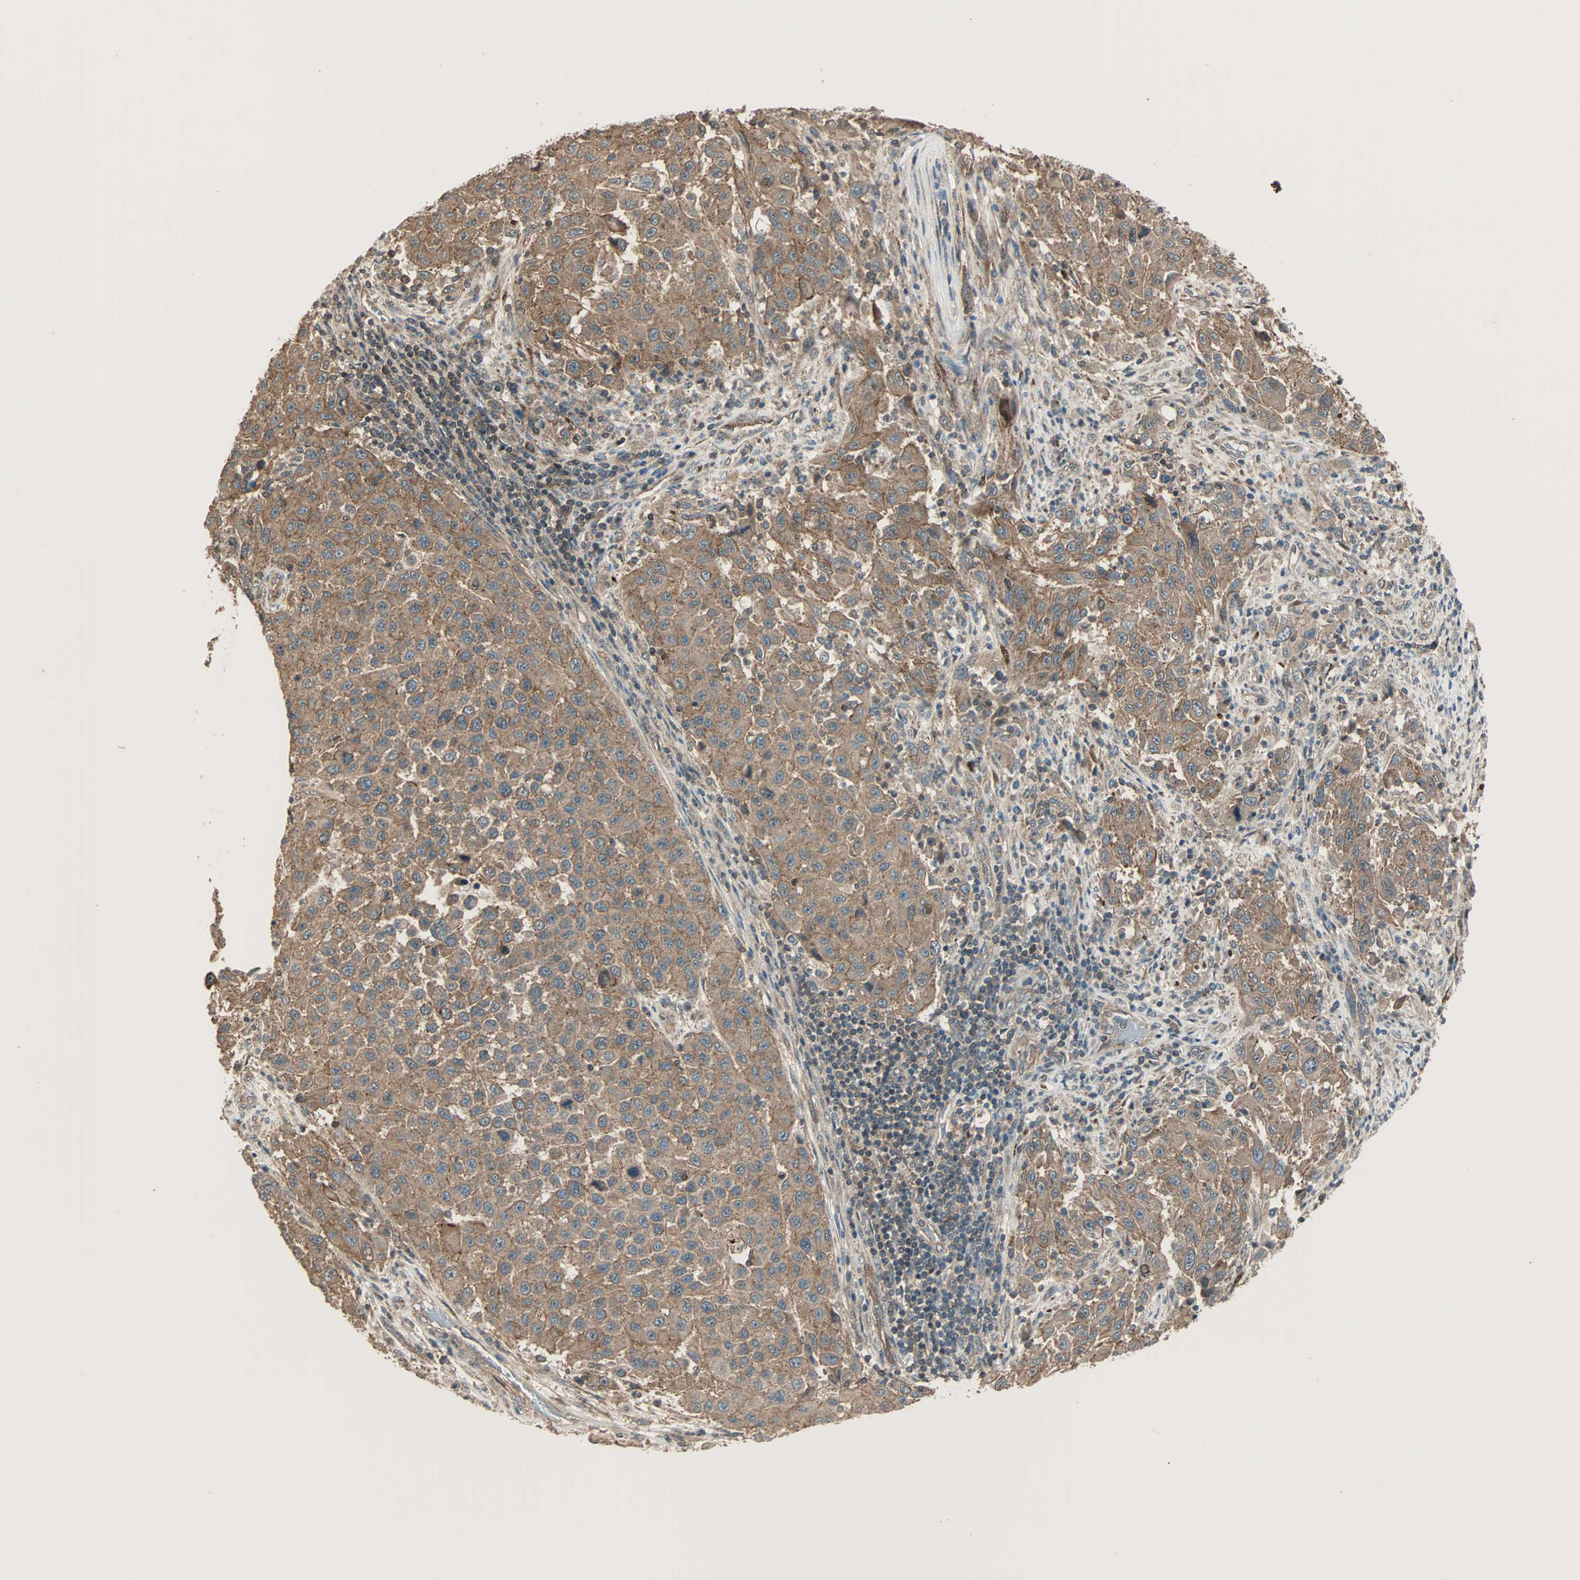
{"staining": {"intensity": "moderate", "quantity": ">75%", "location": "cytoplasmic/membranous"}, "tissue": "melanoma", "cell_type": "Tumor cells", "image_type": "cancer", "snomed": [{"axis": "morphology", "description": "Malignant melanoma, Metastatic site"}, {"axis": "topography", "description": "Lymph node"}], "caption": "High-magnification brightfield microscopy of malignant melanoma (metastatic site) stained with DAB (brown) and counterstained with hematoxylin (blue). tumor cells exhibit moderate cytoplasmic/membranous staining is identified in about>75% of cells.", "gene": "MAP3K21", "patient": {"sex": "male", "age": 61}}